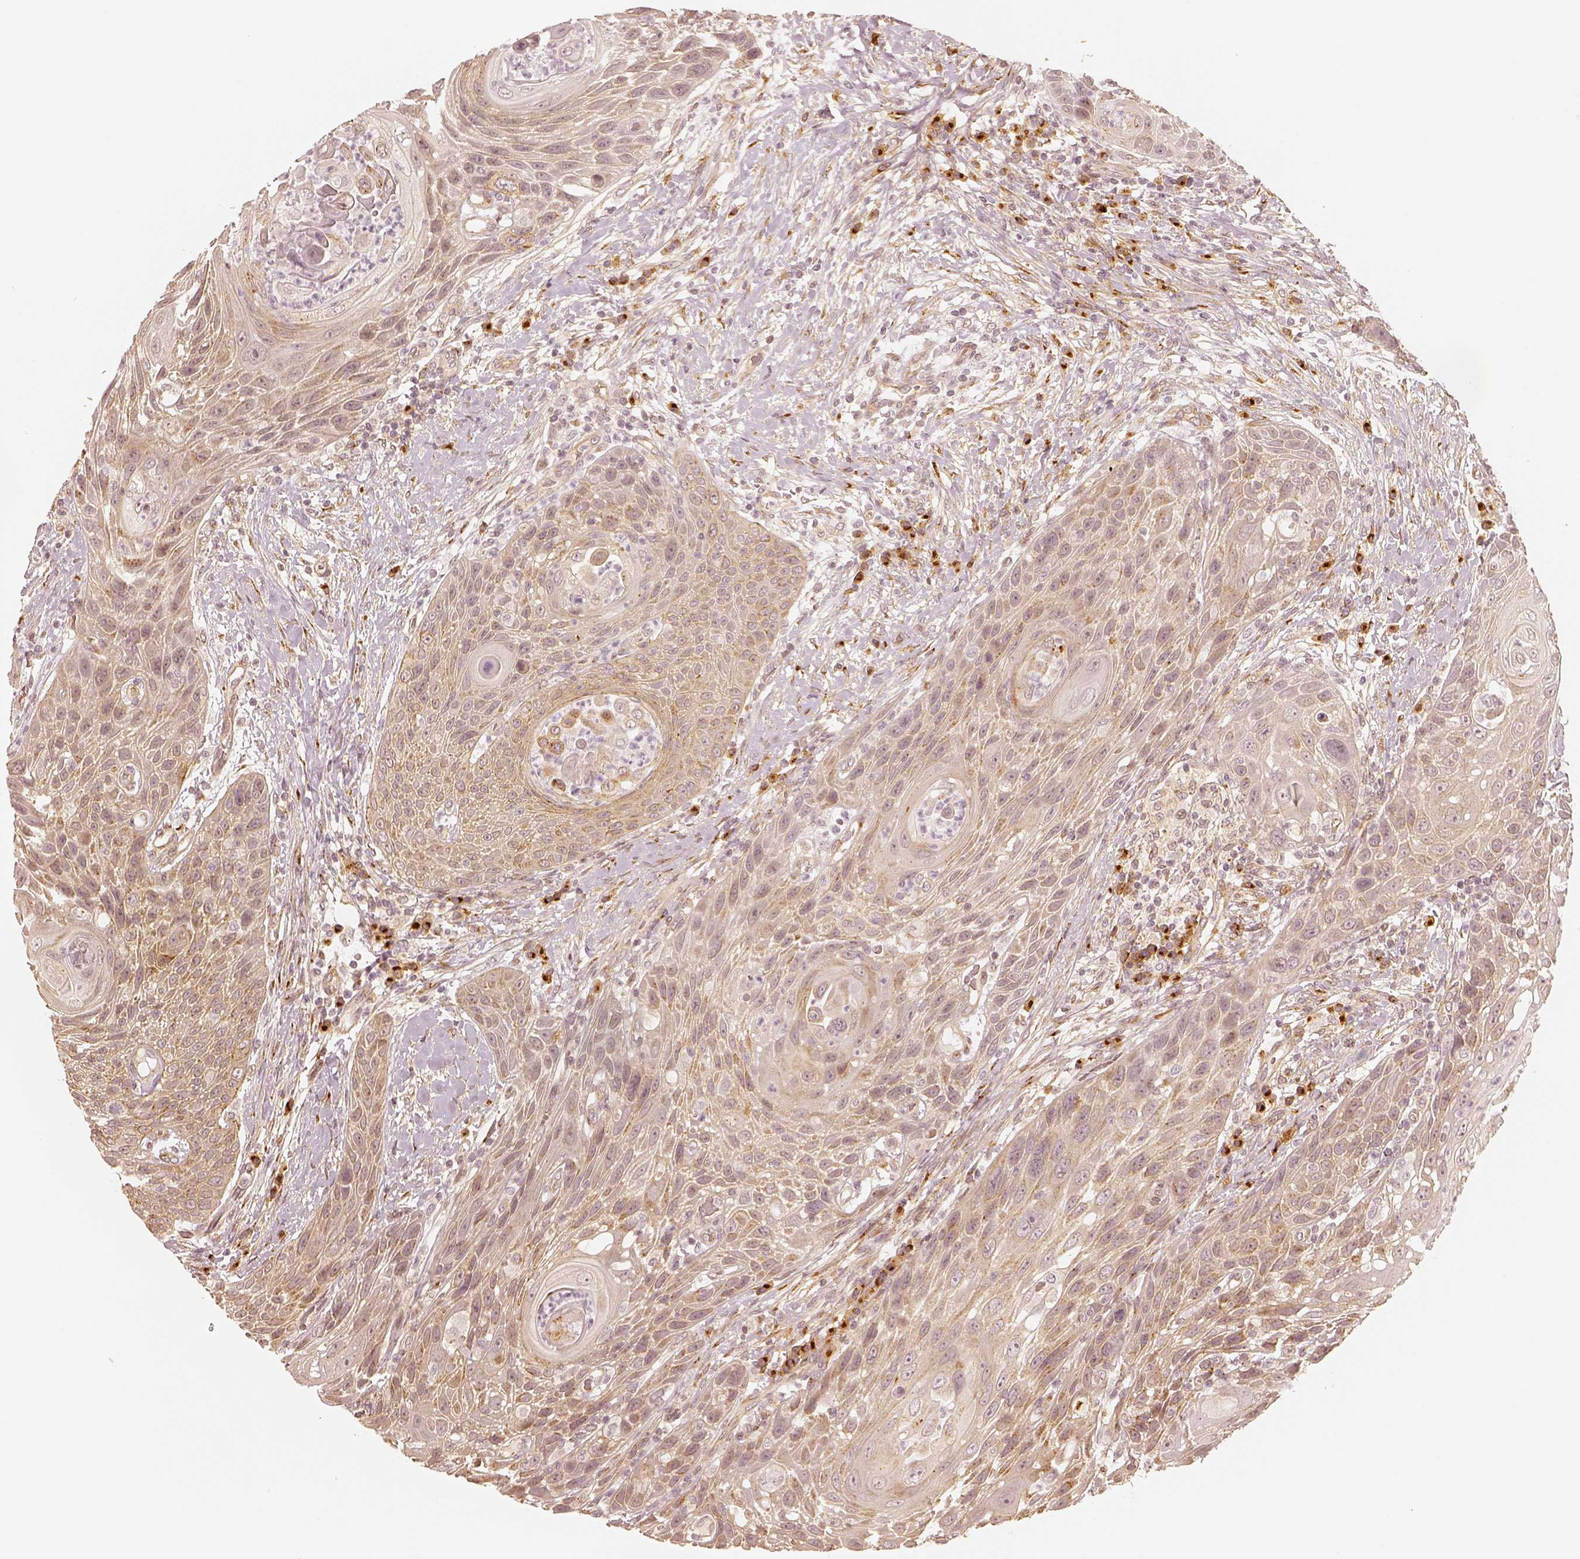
{"staining": {"intensity": "weak", "quantity": "25%-75%", "location": "cytoplasmic/membranous"}, "tissue": "head and neck cancer", "cell_type": "Tumor cells", "image_type": "cancer", "snomed": [{"axis": "morphology", "description": "Squamous cell carcinoma, NOS"}, {"axis": "topography", "description": "Head-Neck"}], "caption": "This image displays immunohistochemistry staining of human head and neck cancer, with low weak cytoplasmic/membranous staining in about 25%-75% of tumor cells.", "gene": "GORASP2", "patient": {"sex": "male", "age": 69}}